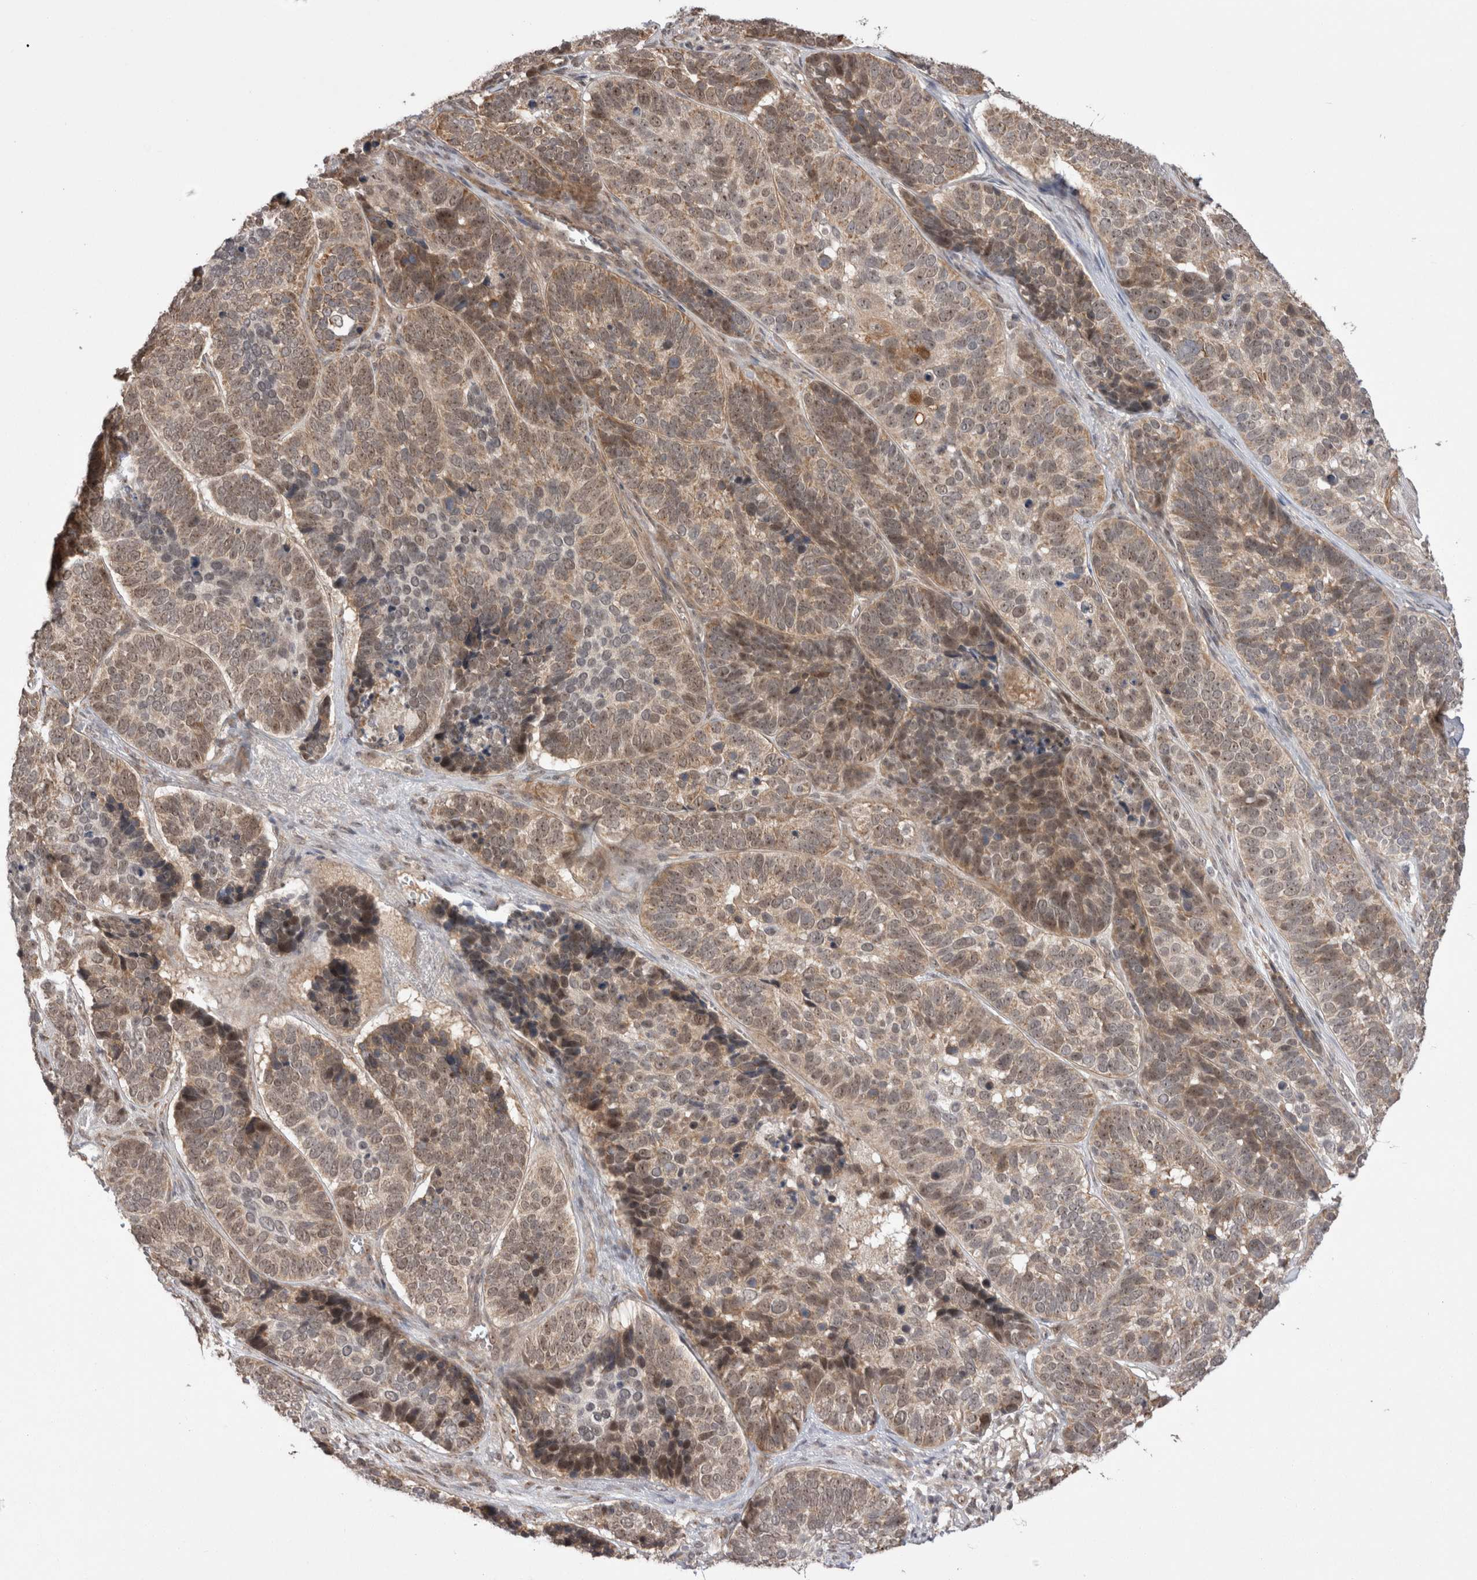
{"staining": {"intensity": "moderate", "quantity": ">75%", "location": "cytoplasmic/membranous,nuclear"}, "tissue": "skin cancer", "cell_type": "Tumor cells", "image_type": "cancer", "snomed": [{"axis": "morphology", "description": "Basal cell carcinoma"}, {"axis": "topography", "description": "Skin"}], "caption": "Immunohistochemical staining of human skin cancer (basal cell carcinoma) exhibits medium levels of moderate cytoplasmic/membranous and nuclear protein expression in approximately >75% of tumor cells.", "gene": "EXOSC4", "patient": {"sex": "male", "age": 62}}